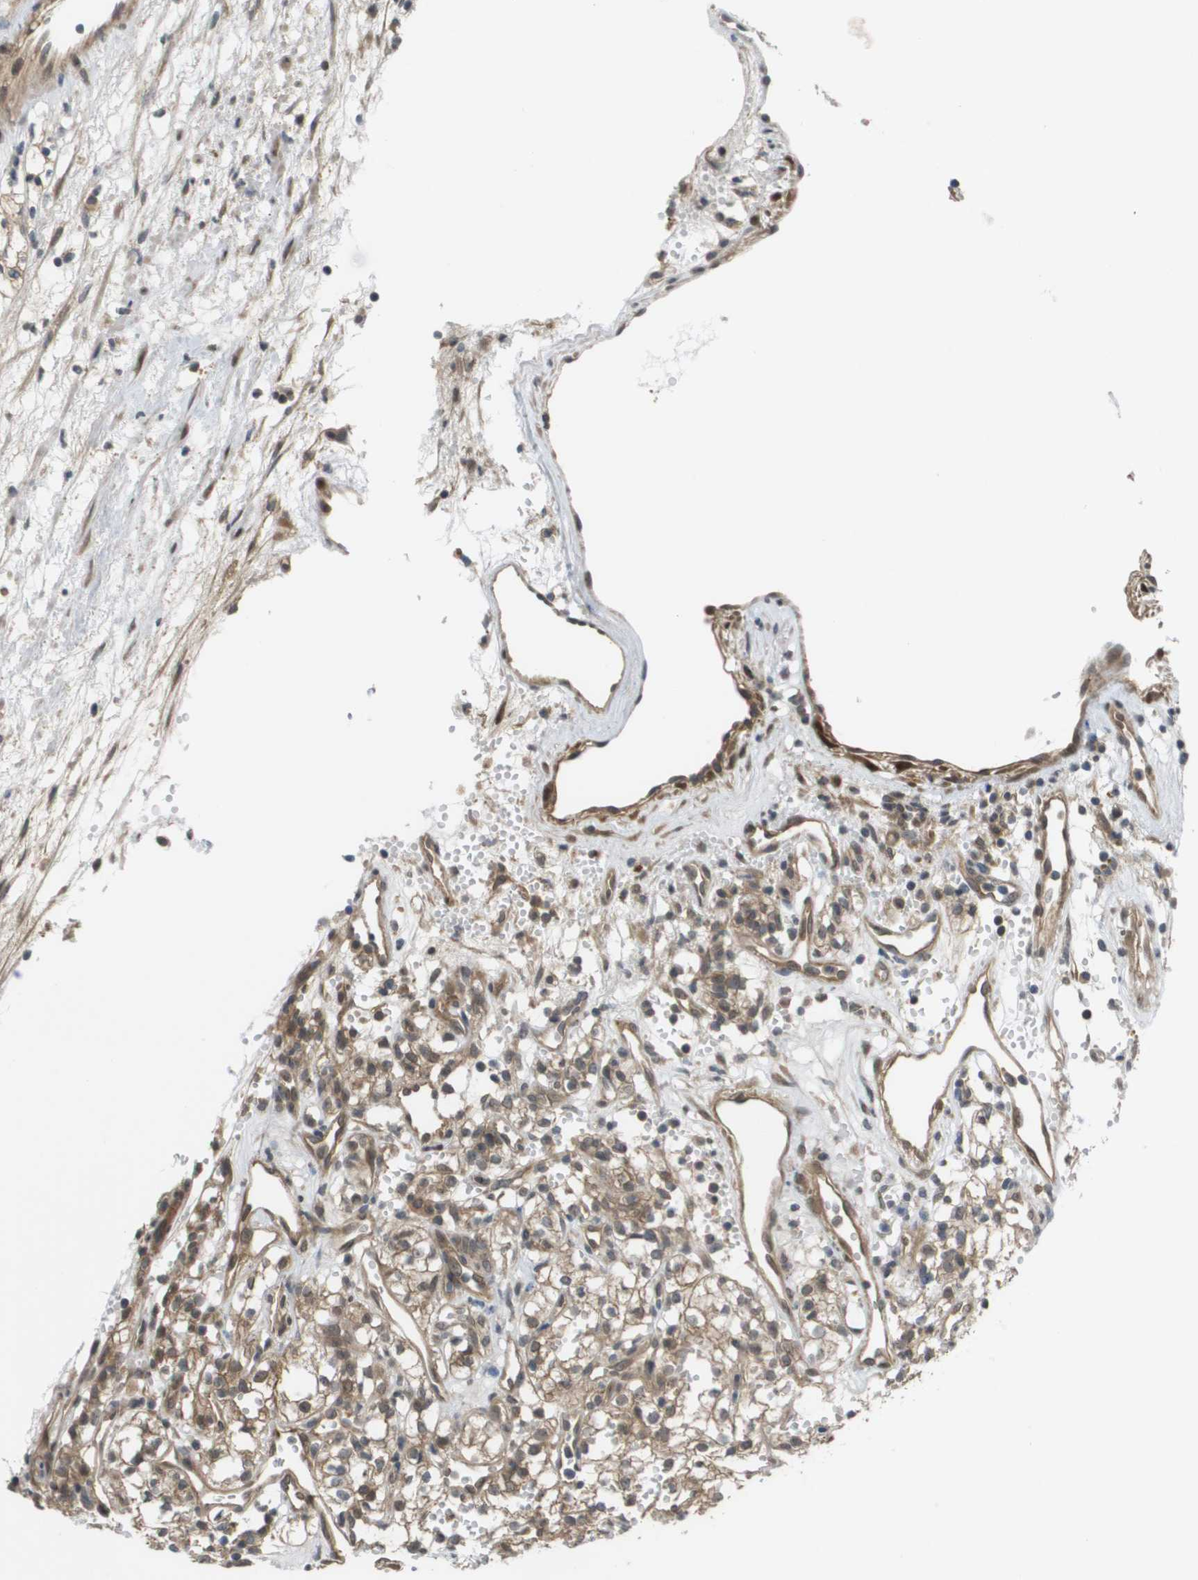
{"staining": {"intensity": "moderate", "quantity": ">75%", "location": "cytoplasmic/membranous"}, "tissue": "renal cancer", "cell_type": "Tumor cells", "image_type": "cancer", "snomed": [{"axis": "morphology", "description": "Adenocarcinoma, NOS"}, {"axis": "topography", "description": "Kidney"}], "caption": "Moderate cytoplasmic/membranous staining is identified in approximately >75% of tumor cells in adenocarcinoma (renal).", "gene": "CTPS2", "patient": {"sex": "male", "age": 59}}